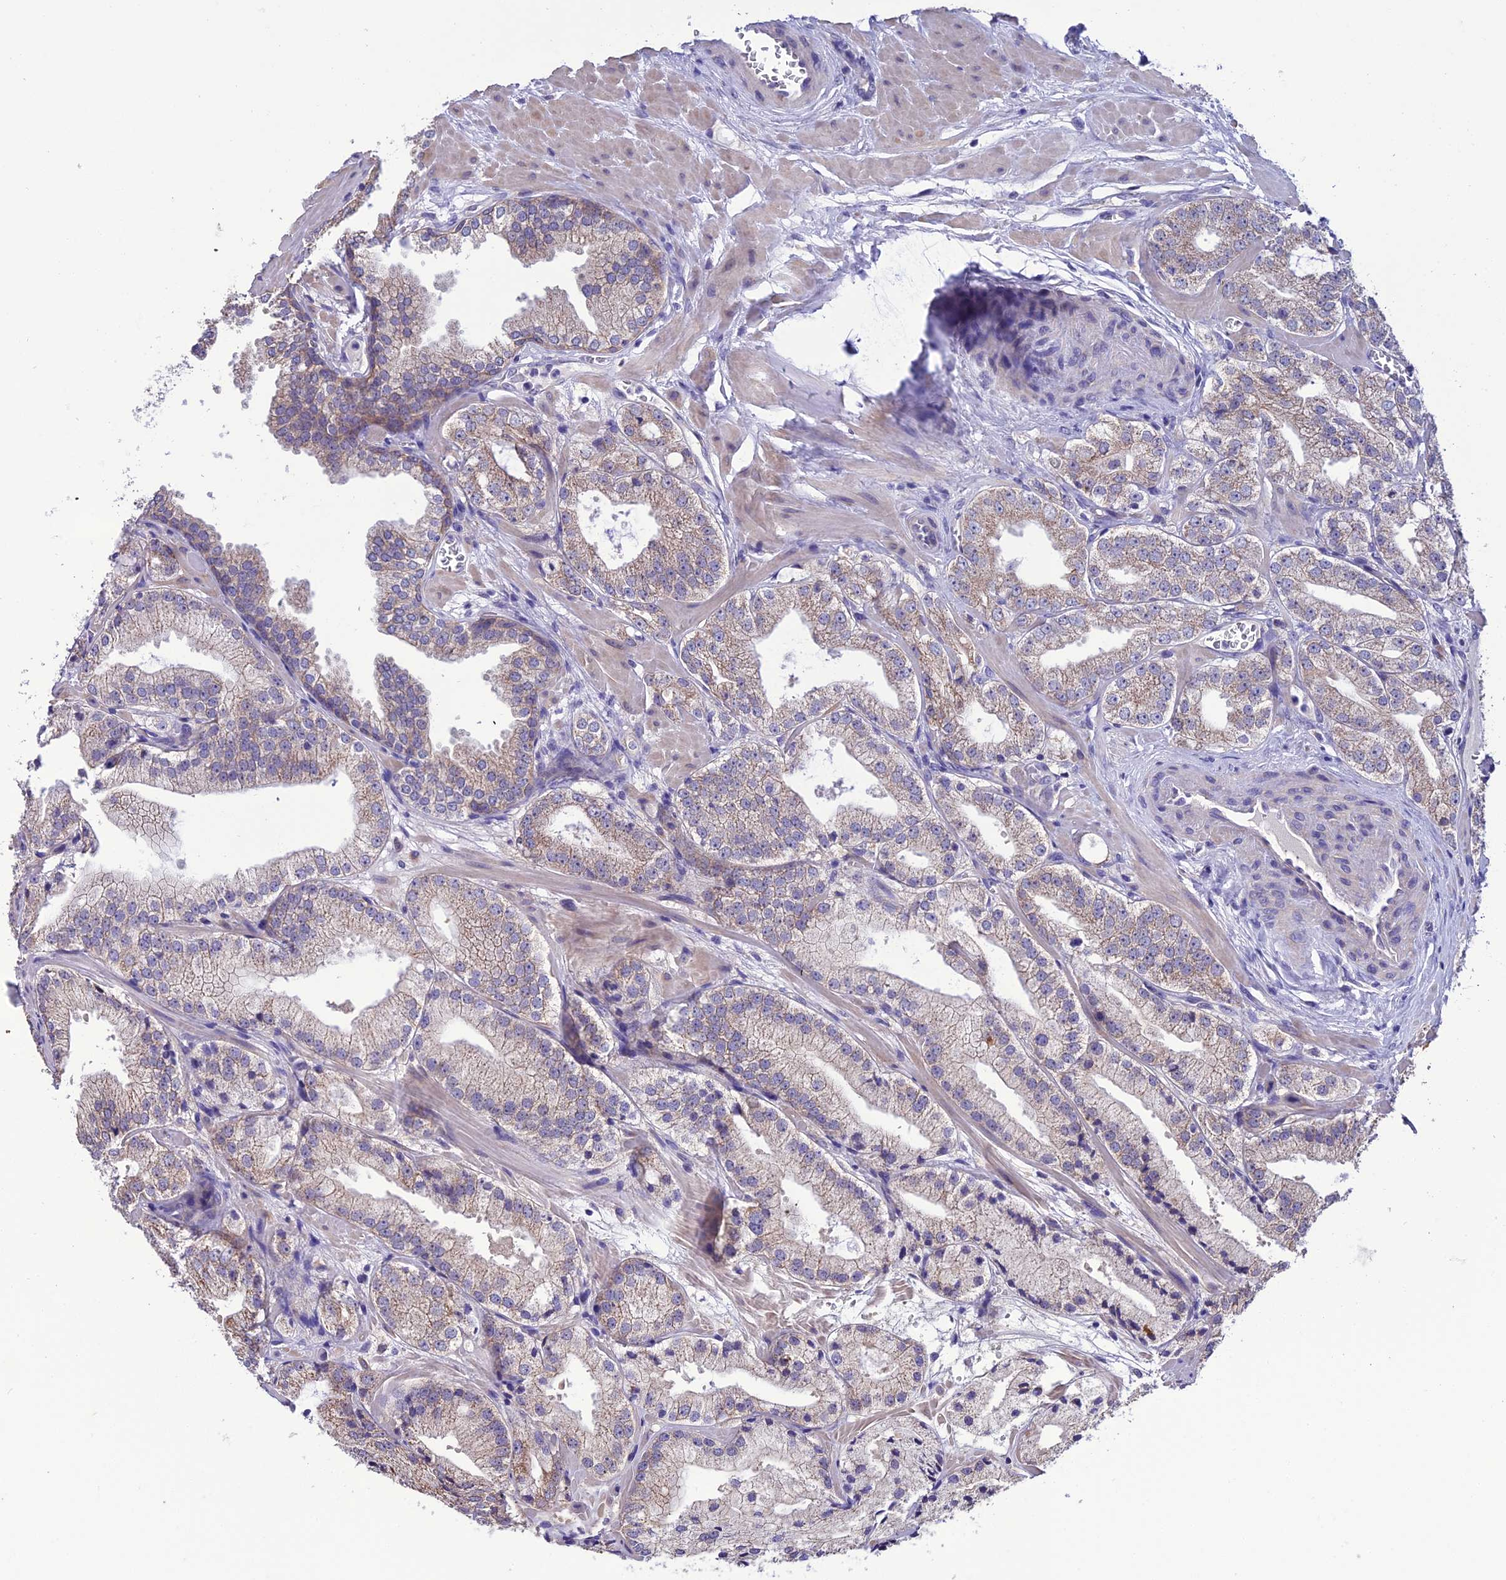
{"staining": {"intensity": "weak", "quantity": "25%-75%", "location": "cytoplasmic/membranous"}, "tissue": "prostate cancer", "cell_type": "Tumor cells", "image_type": "cancer", "snomed": [{"axis": "morphology", "description": "Adenocarcinoma, Low grade"}, {"axis": "topography", "description": "Prostate"}], "caption": "Prostate adenocarcinoma (low-grade) tissue displays weak cytoplasmic/membranous staining in about 25%-75% of tumor cells", "gene": "HOGA1", "patient": {"sex": "male", "age": 60}}